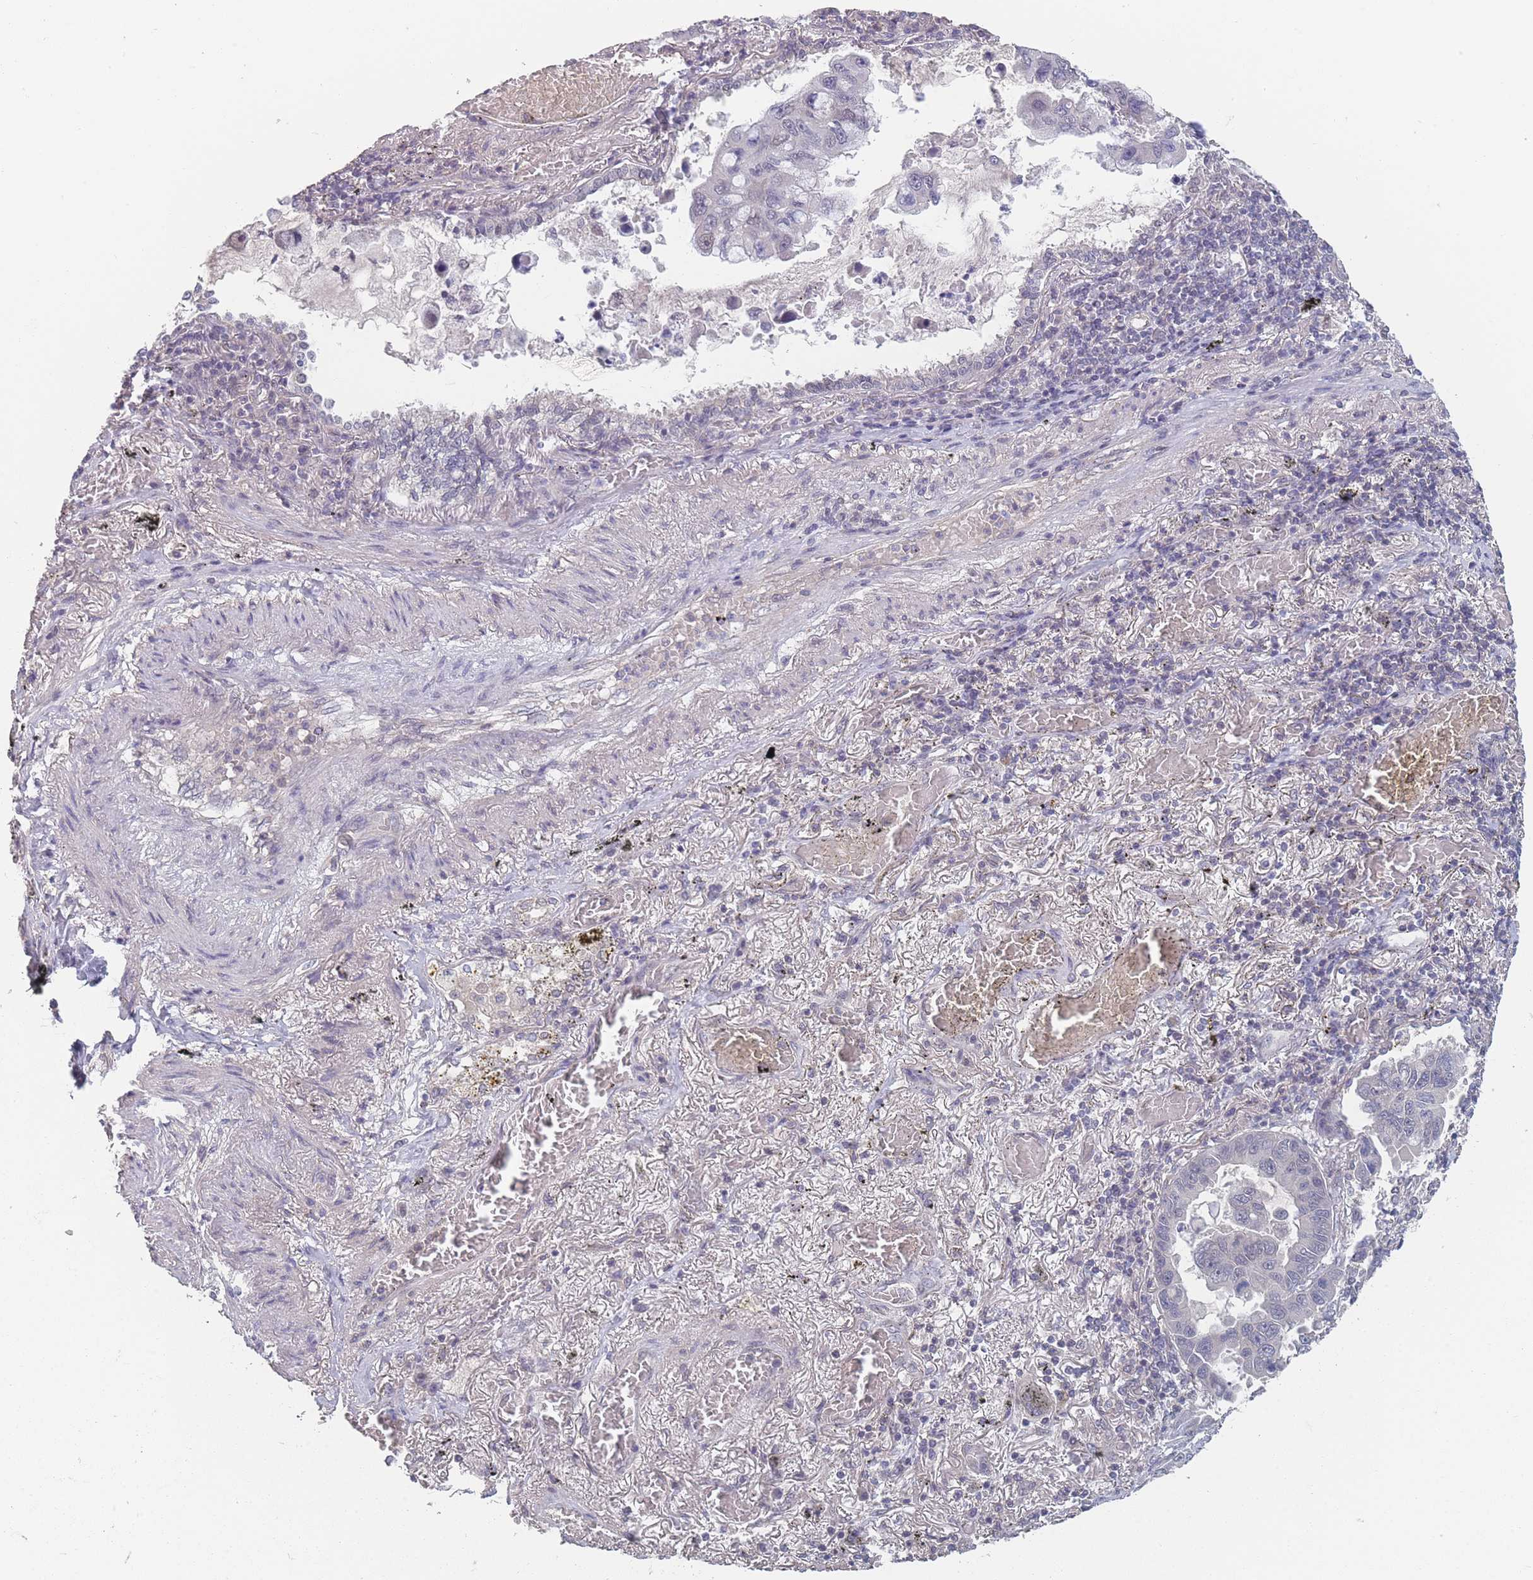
{"staining": {"intensity": "negative", "quantity": "none", "location": "none"}, "tissue": "lung cancer", "cell_type": "Tumor cells", "image_type": "cancer", "snomed": [{"axis": "morphology", "description": "Adenocarcinoma, NOS"}, {"axis": "topography", "description": "Lung"}], "caption": "Protein analysis of lung adenocarcinoma displays no significant expression in tumor cells.", "gene": "ANKRD10", "patient": {"sex": "male", "age": 64}}